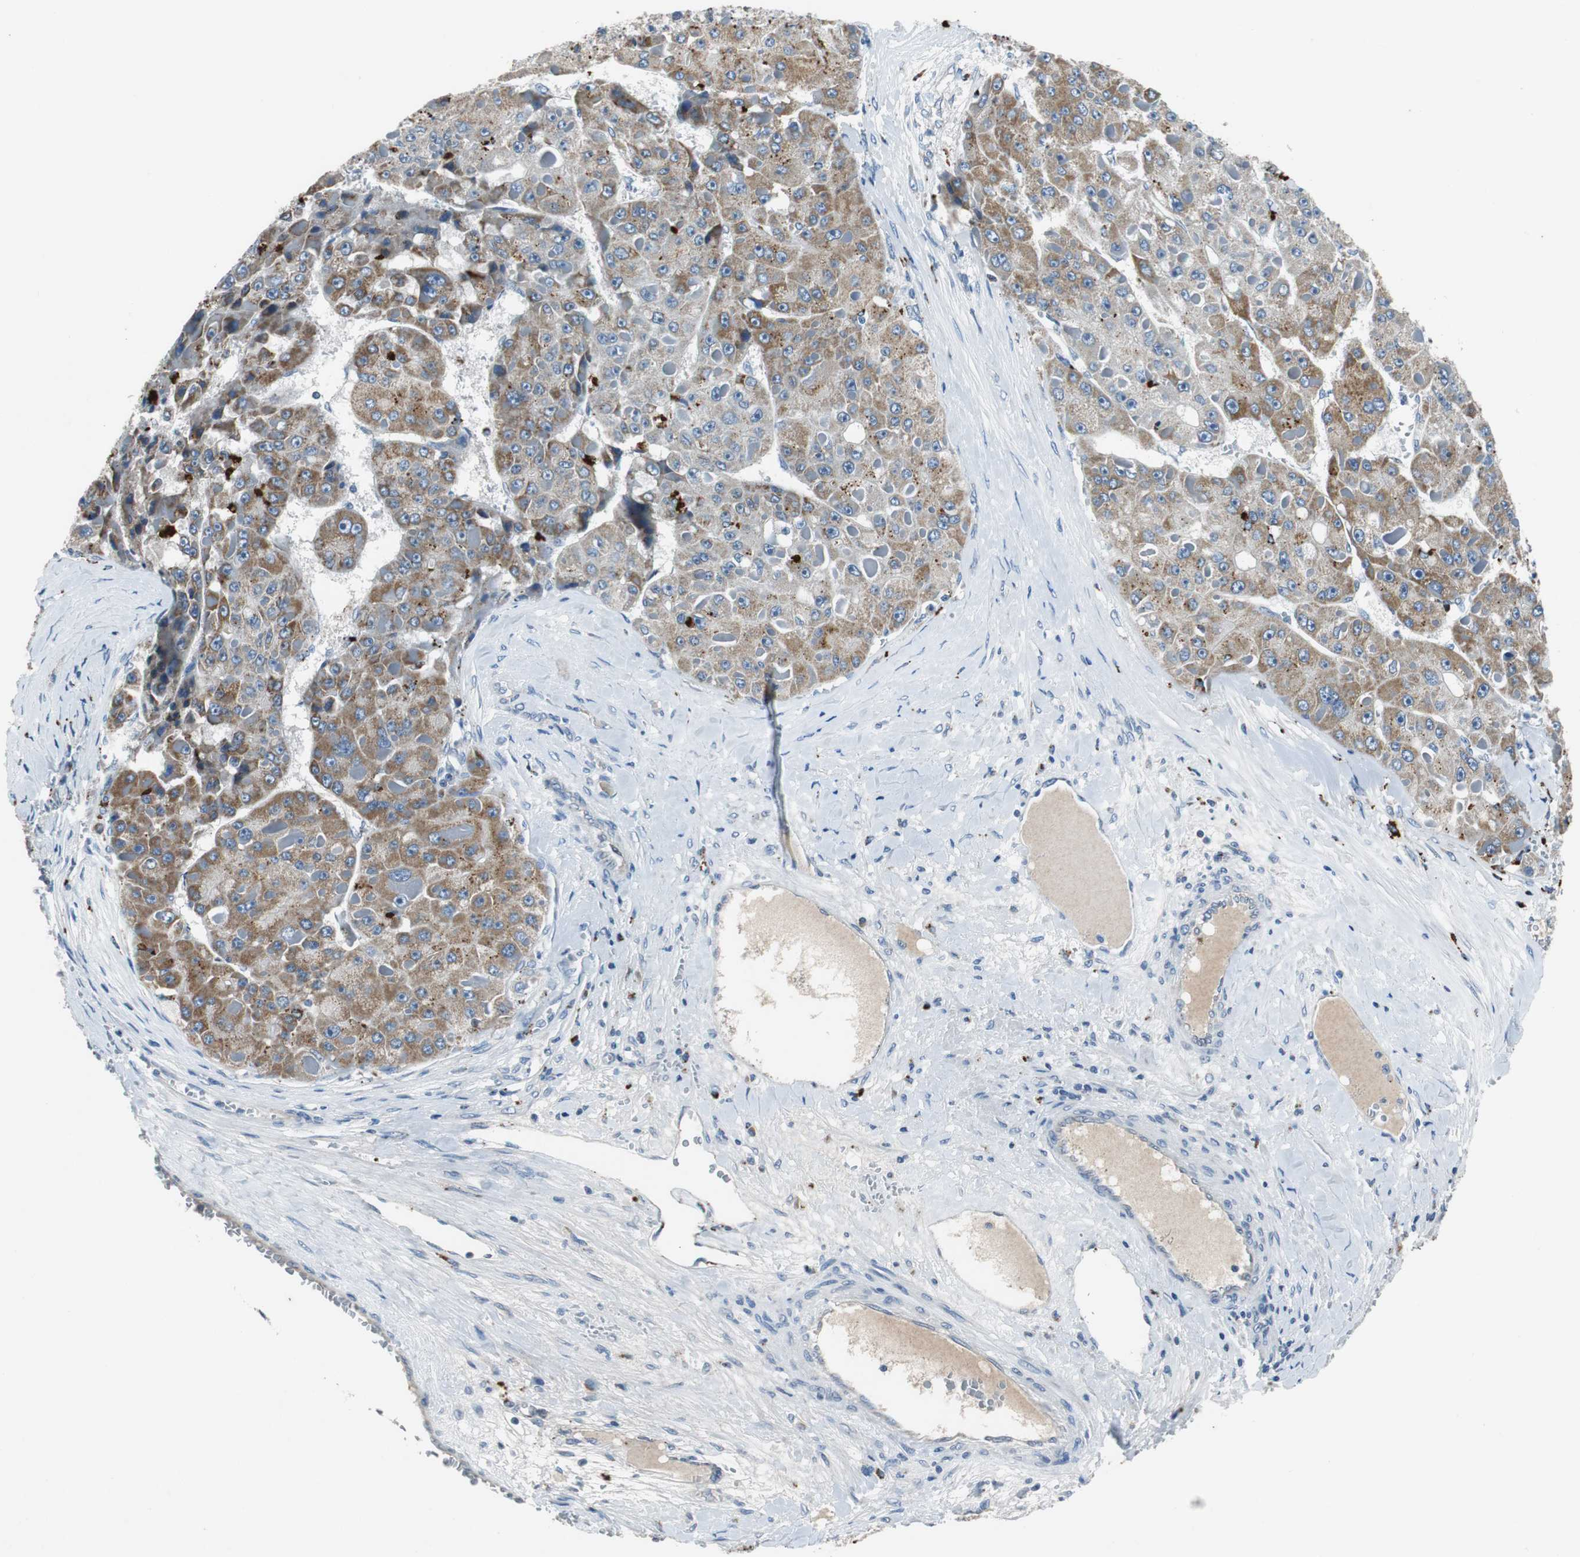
{"staining": {"intensity": "moderate", "quantity": ">75%", "location": "cytoplasmic/membranous"}, "tissue": "liver cancer", "cell_type": "Tumor cells", "image_type": "cancer", "snomed": [{"axis": "morphology", "description": "Carcinoma, Hepatocellular, NOS"}, {"axis": "topography", "description": "Liver"}], "caption": "There is medium levels of moderate cytoplasmic/membranous expression in tumor cells of liver cancer, as demonstrated by immunohistochemical staining (brown color).", "gene": "NLGN1", "patient": {"sex": "female", "age": 73}}